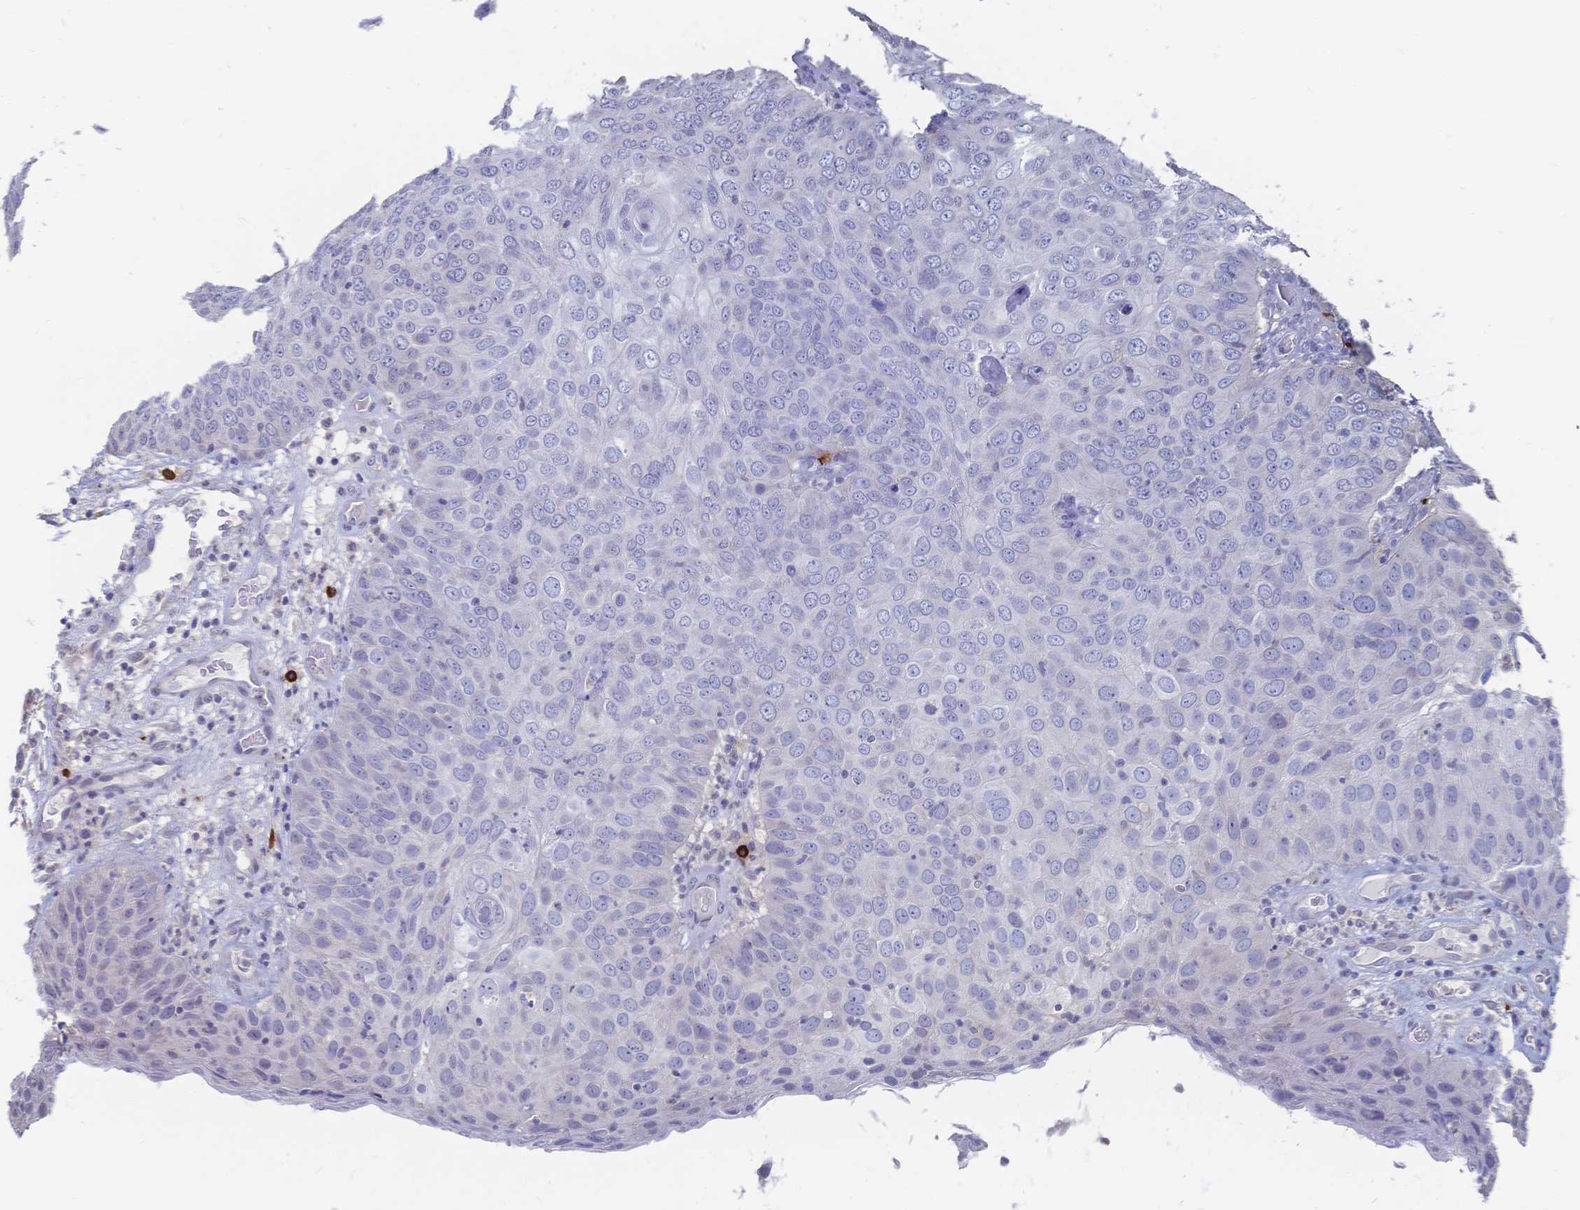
{"staining": {"intensity": "negative", "quantity": "none", "location": "none"}, "tissue": "skin cancer", "cell_type": "Tumor cells", "image_type": "cancer", "snomed": [{"axis": "morphology", "description": "Squamous cell carcinoma, NOS"}, {"axis": "topography", "description": "Skin"}], "caption": "This is an IHC histopathology image of skin cancer (squamous cell carcinoma). There is no positivity in tumor cells.", "gene": "IL2RB", "patient": {"sex": "male", "age": 87}}